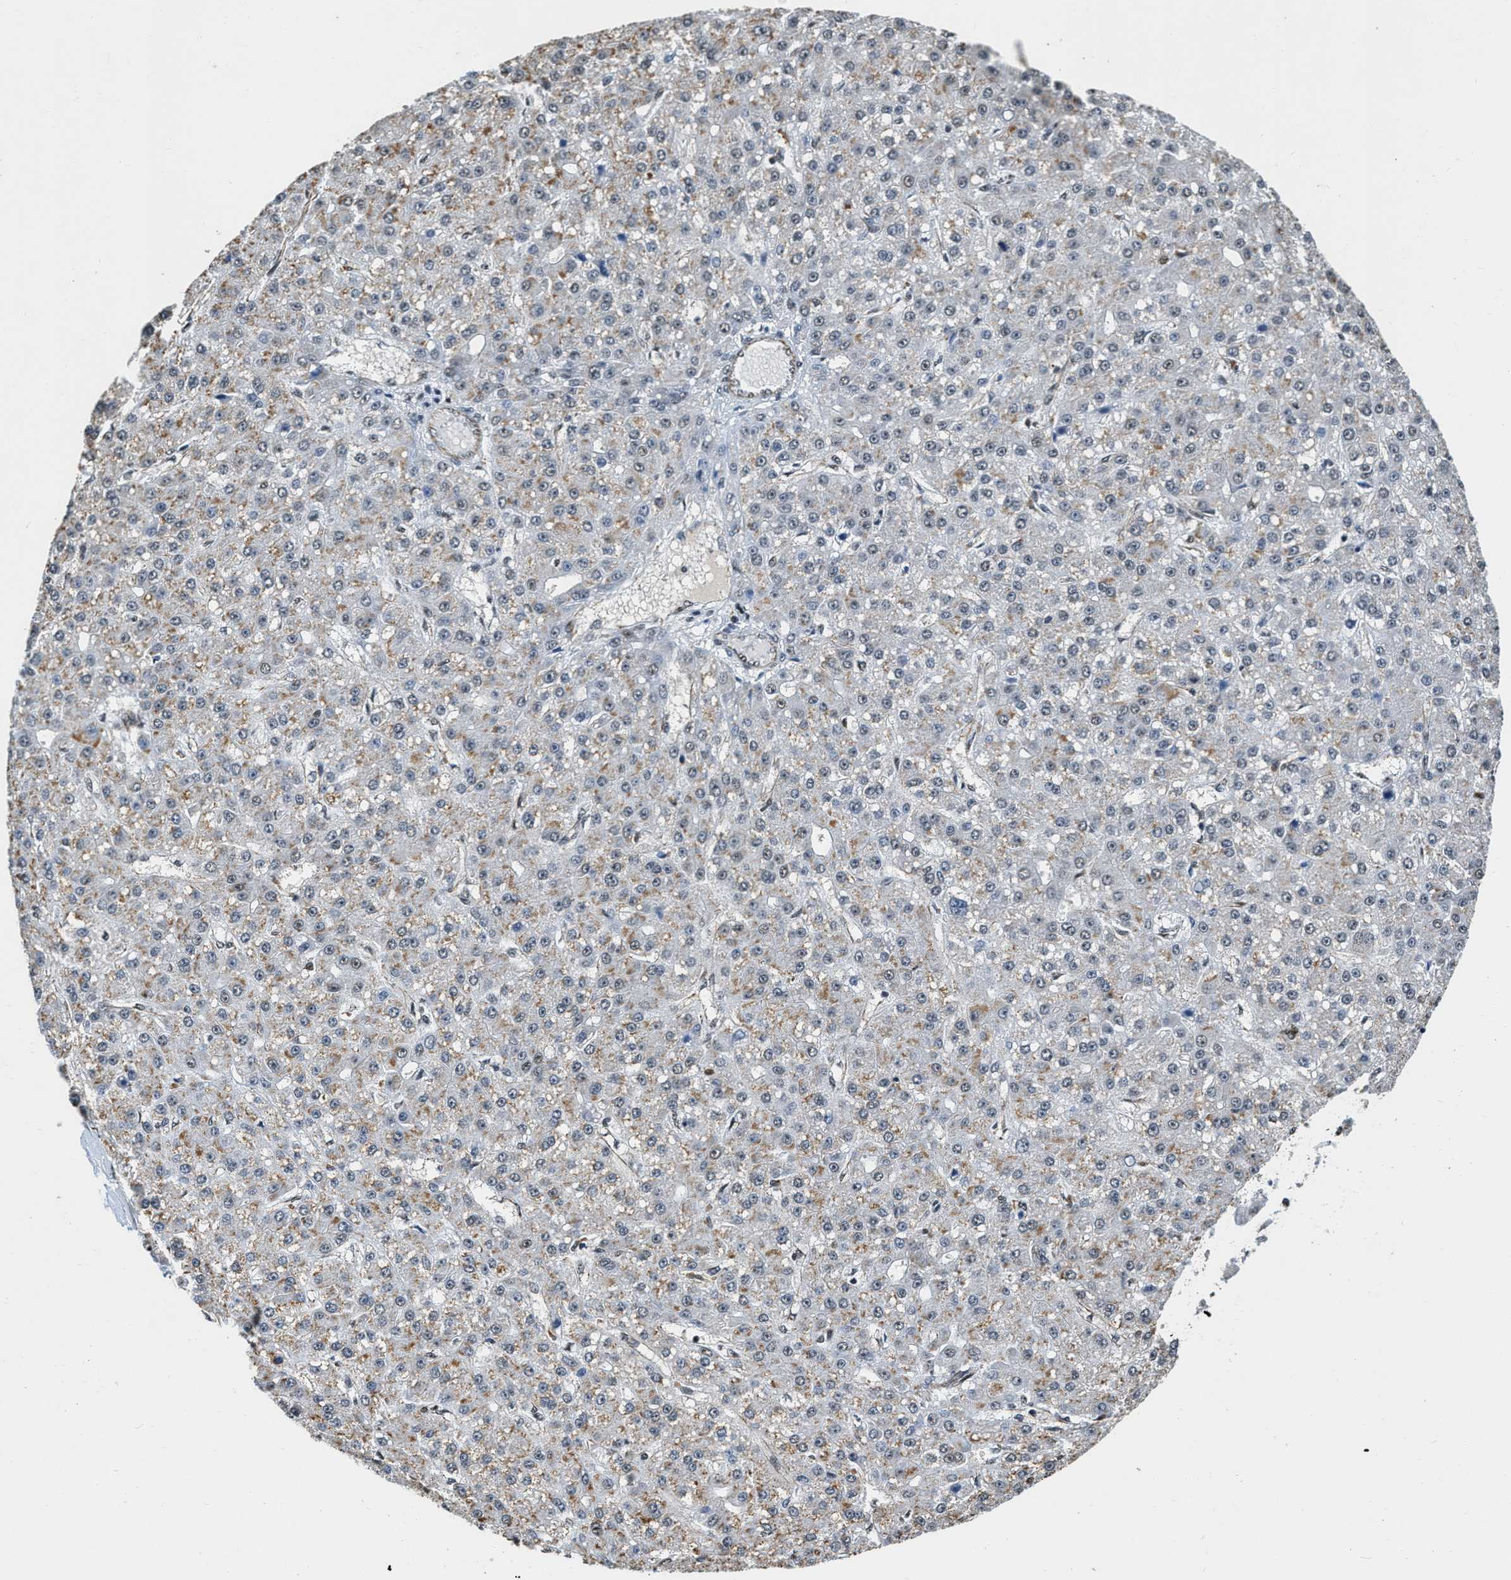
{"staining": {"intensity": "negative", "quantity": "none", "location": "none"}, "tissue": "liver cancer", "cell_type": "Tumor cells", "image_type": "cancer", "snomed": [{"axis": "morphology", "description": "Carcinoma, Hepatocellular, NOS"}, {"axis": "topography", "description": "Liver"}], "caption": "Tumor cells show no significant protein expression in liver hepatocellular carcinoma.", "gene": "CCNE1", "patient": {"sex": "male", "age": 67}}